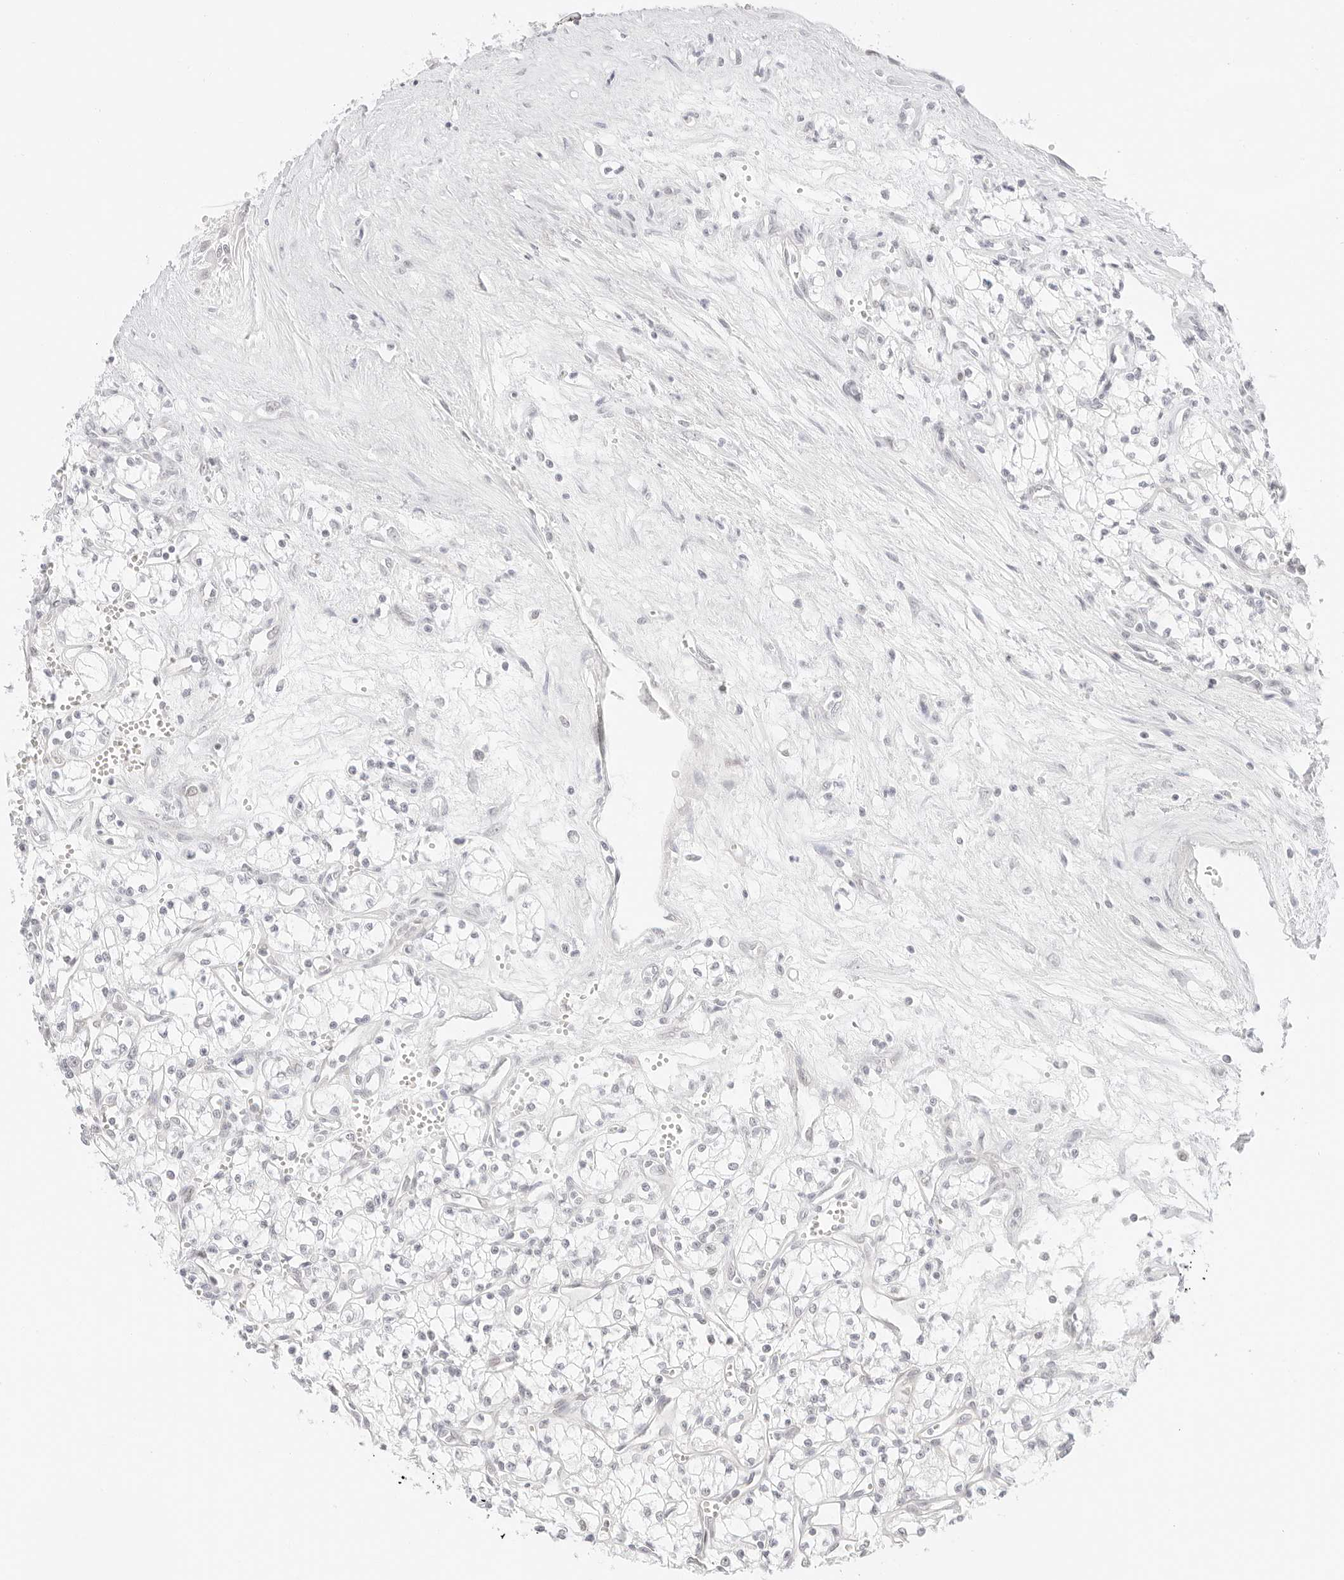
{"staining": {"intensity": "negative", "quantity": "none", "location": "none"}, "tissue": "renal cancer", "cell_type": "Tumor cells", "image_type": "cancer", "snomed": [{"axis": "morphology", "description": "Adenocarcinoma, NOS"}, {"axis": "topography", "description": "Kidney"}], "caption": "Immunohistochemistry image of neoplastic tissue: renal cancer (adenocarcinoma) stained with DAB (3,3'-diaminobenzidine) exhibits no significant protein positivity in tumor cells.", "gene": "ITGA6", "patient": {"sex": "male", "age": 59}}